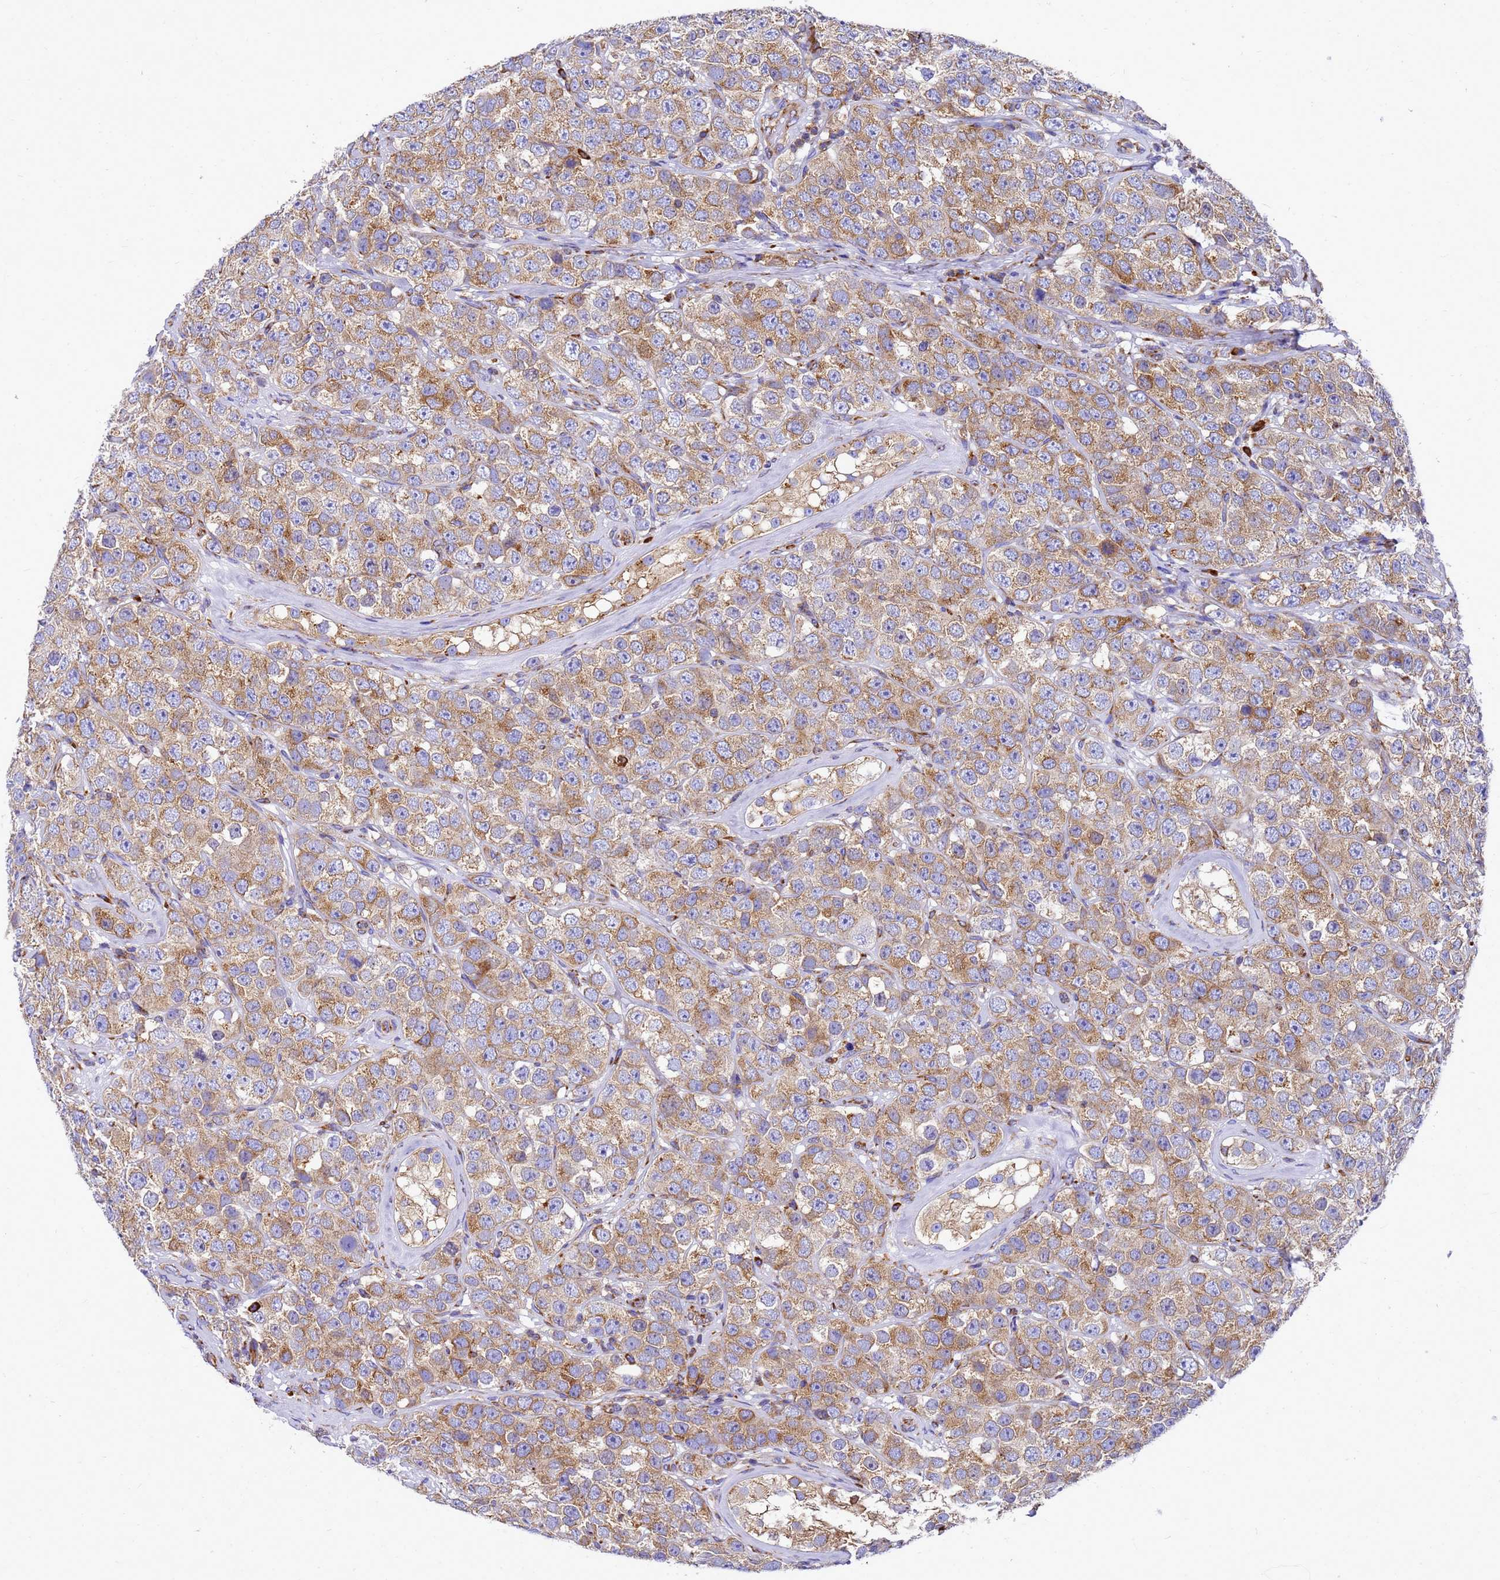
{"staining": {"intensity": "moderate", "quantity": ">75%", "location": "cytoplasmic/membranous"}, "tissue": "testis cancer", "cell_type": "Tumor cells", "image_type": "cancer", "snomed": [{"axis": "morphology", "description": "Seminoma, NOS"}, {"axis": "topography", "description": "Testis"}], "caption": "Testis cancer (seminoma) tissue exhibits moderate cytoplasmic/membranous positivity in approximately >75% of tumor cells", "gene": "EEF1D", "patient": {"sex": "male", "age": 28}}